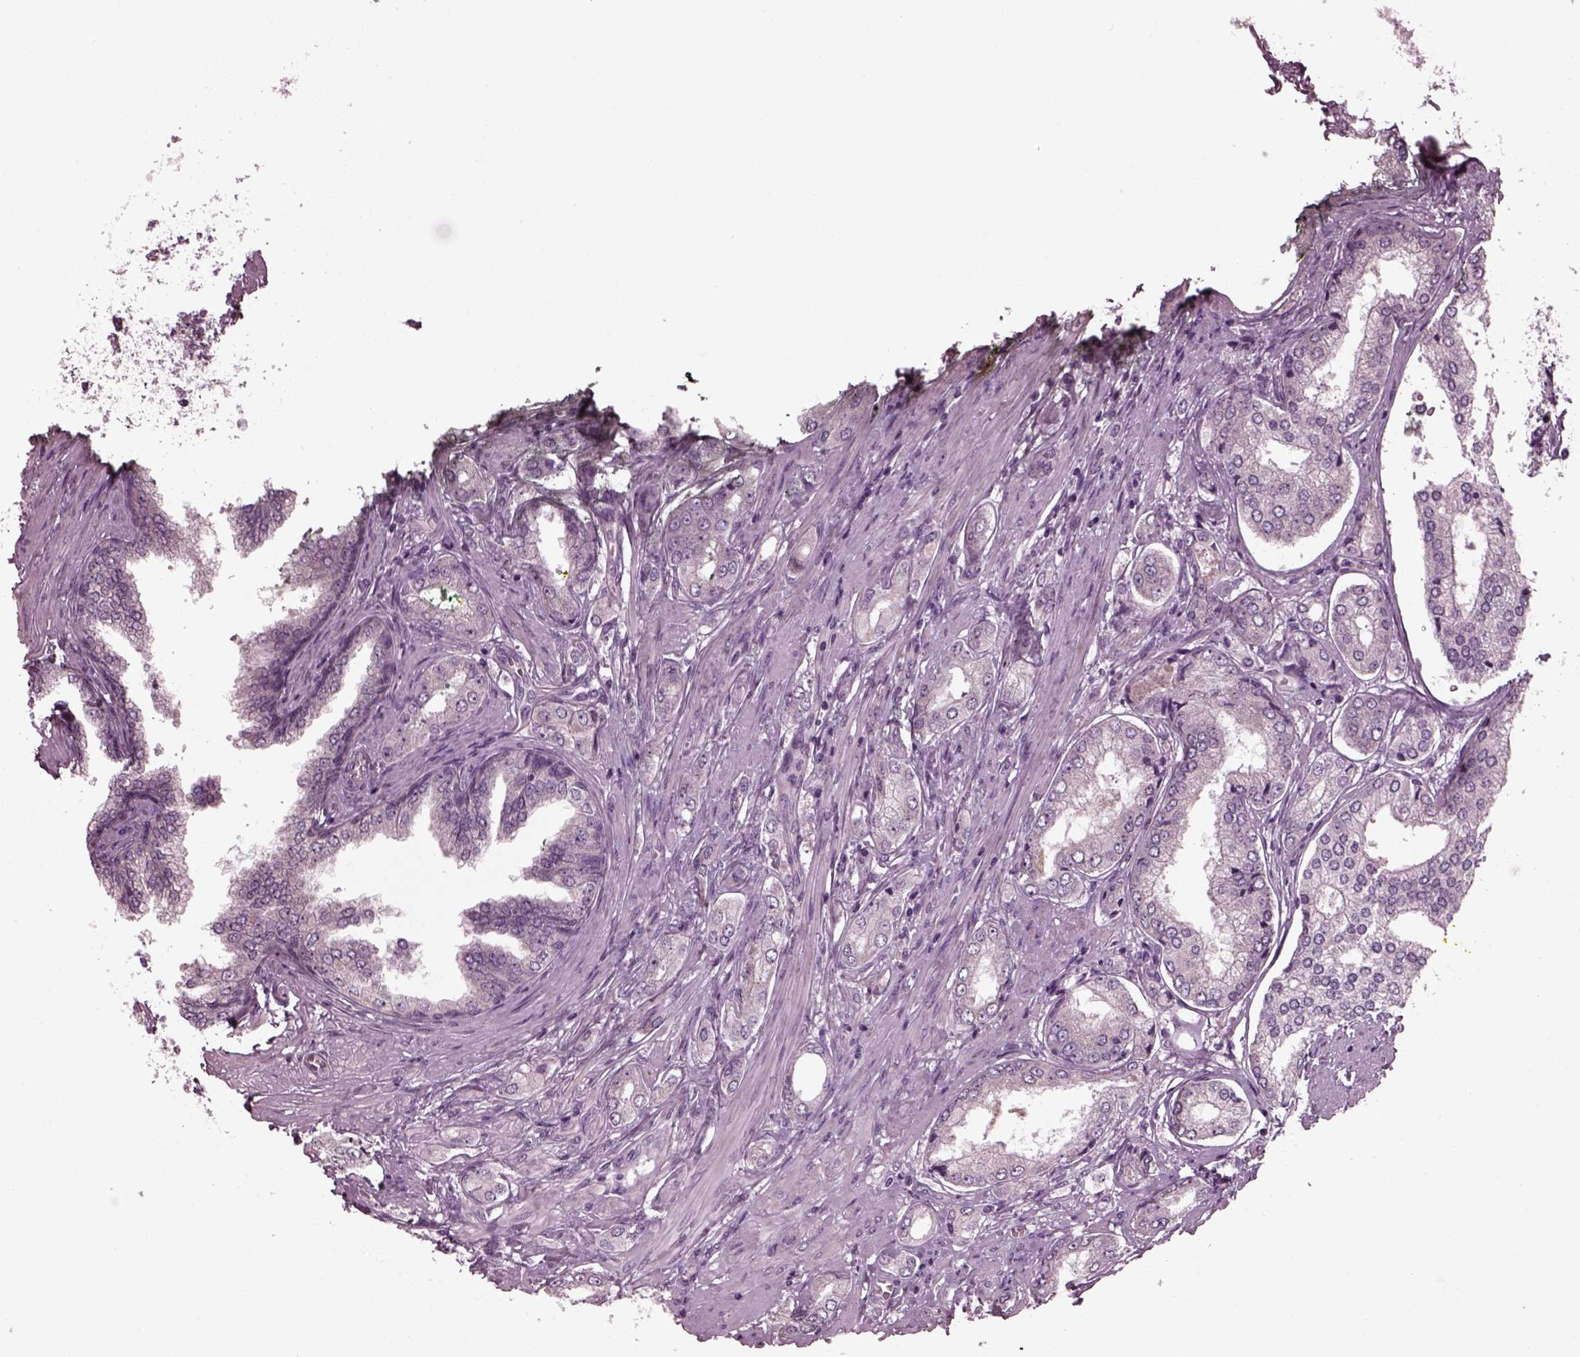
{"staining": {"intensity": "negative", "quantity": "none", "location": "none"}, "tissue": "prostate cancer", "cell_type": "Tumor cells", "image_type": "cancer", "snomed": [{"axis": "morphology", "description": "Adenocarcinoma, NOS"}, {"axis": "topography", "description": "Prostate"}], "caption": "The immunohistochemistry image has no significant staining in tumor cells of prostate cancer (adenocarcinoma) tissue.", "gene": "CLCN4", "patient": {"sex": "male", "age": 63}}